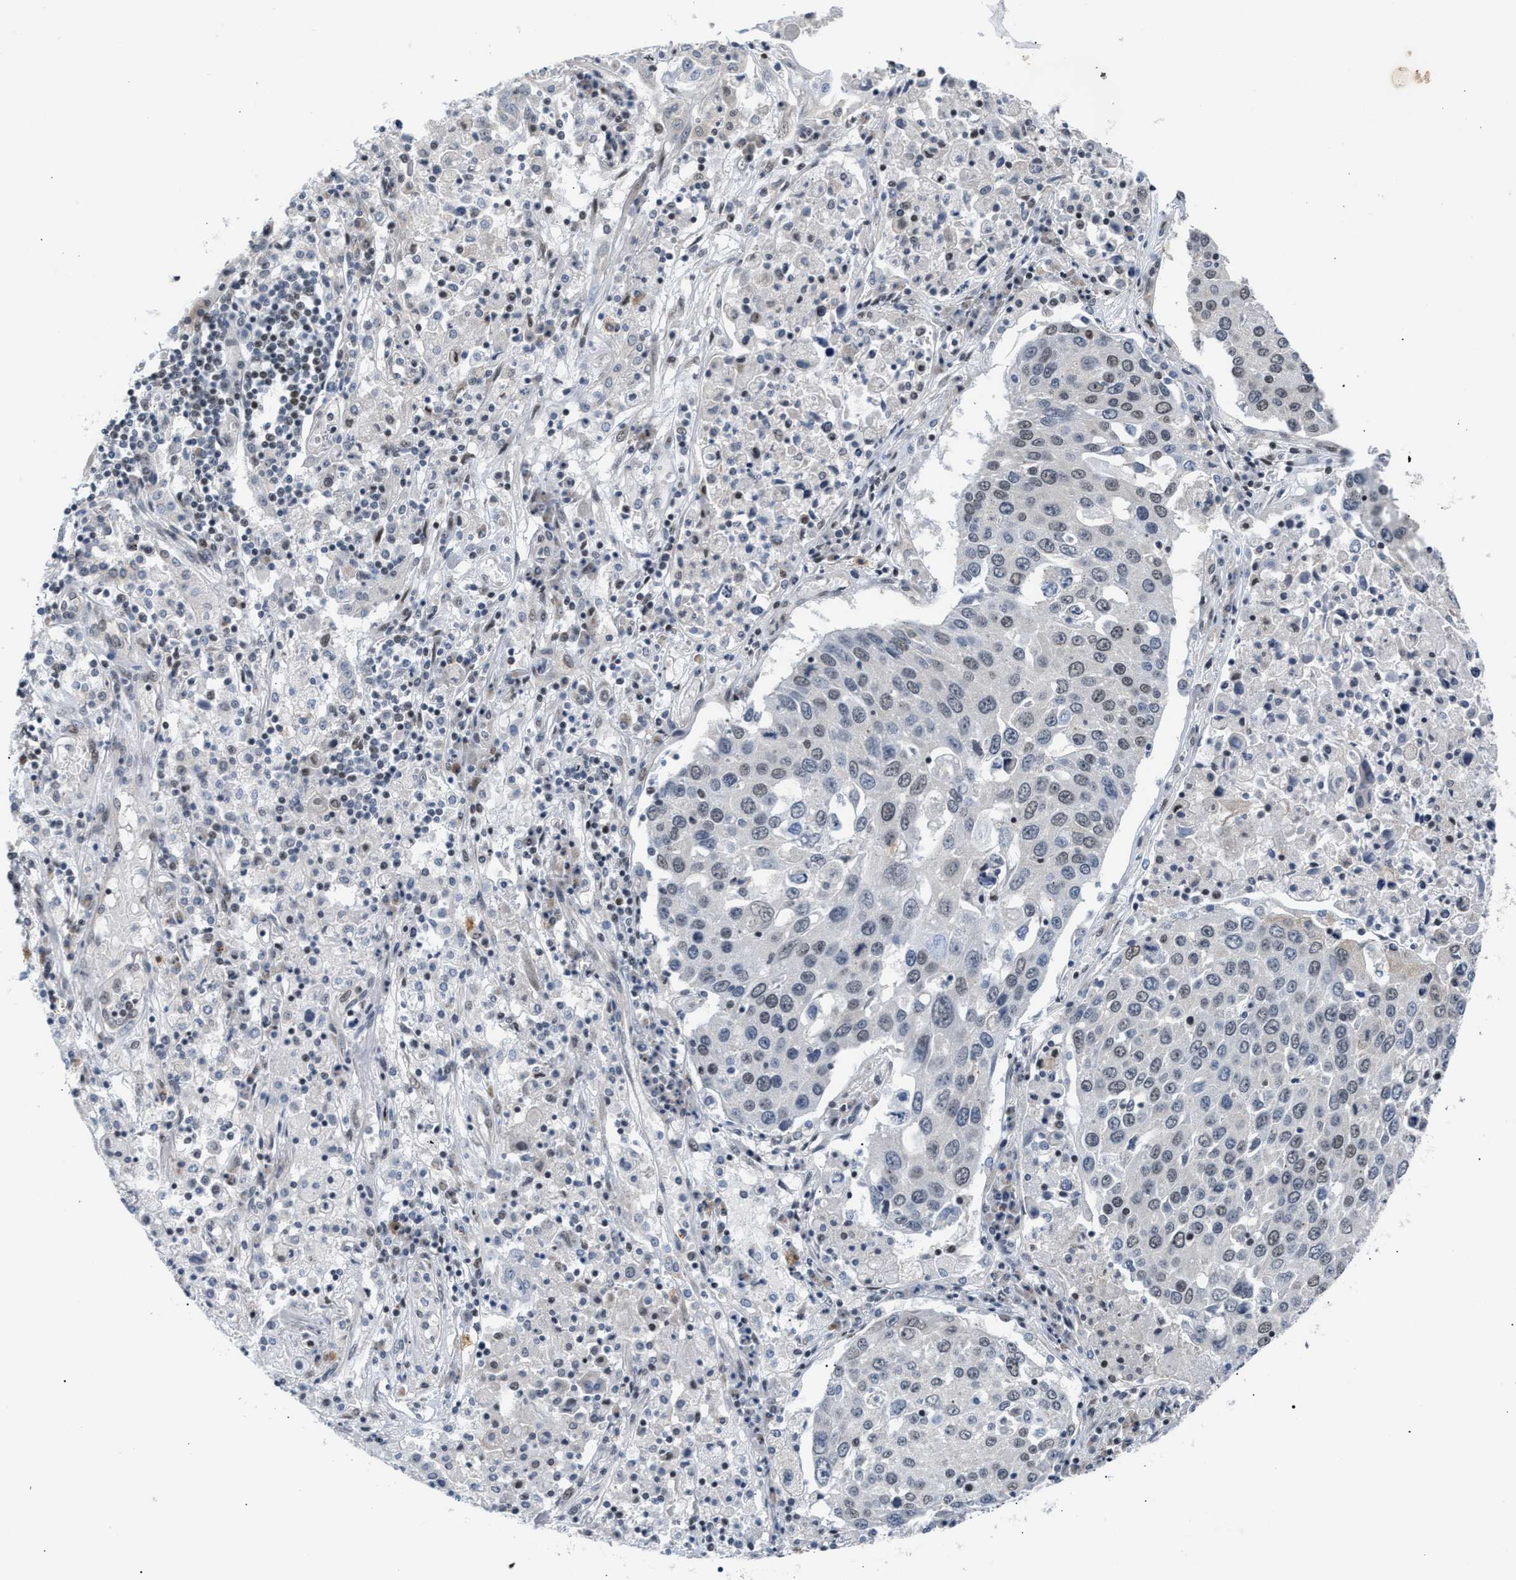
{"staining": {"intensity": "weak", "quantity": "<25%", "location": "nuclear"}, "tissue": "lung cancer", "cell_type": "Tumor cells", "image_type": "cancer", "snomed": [{"axis": "morphology", "description": "Squamous cell carcinoma, NOS"}, {"axis": "topography", "description": "Lung"}], "caption": "Protein analysis of lung squamous cell carcinoma shows no significant positivity in tumor cells.", "gene": "TXNRD3", "patient": {"sex": "male", "age": 65}}